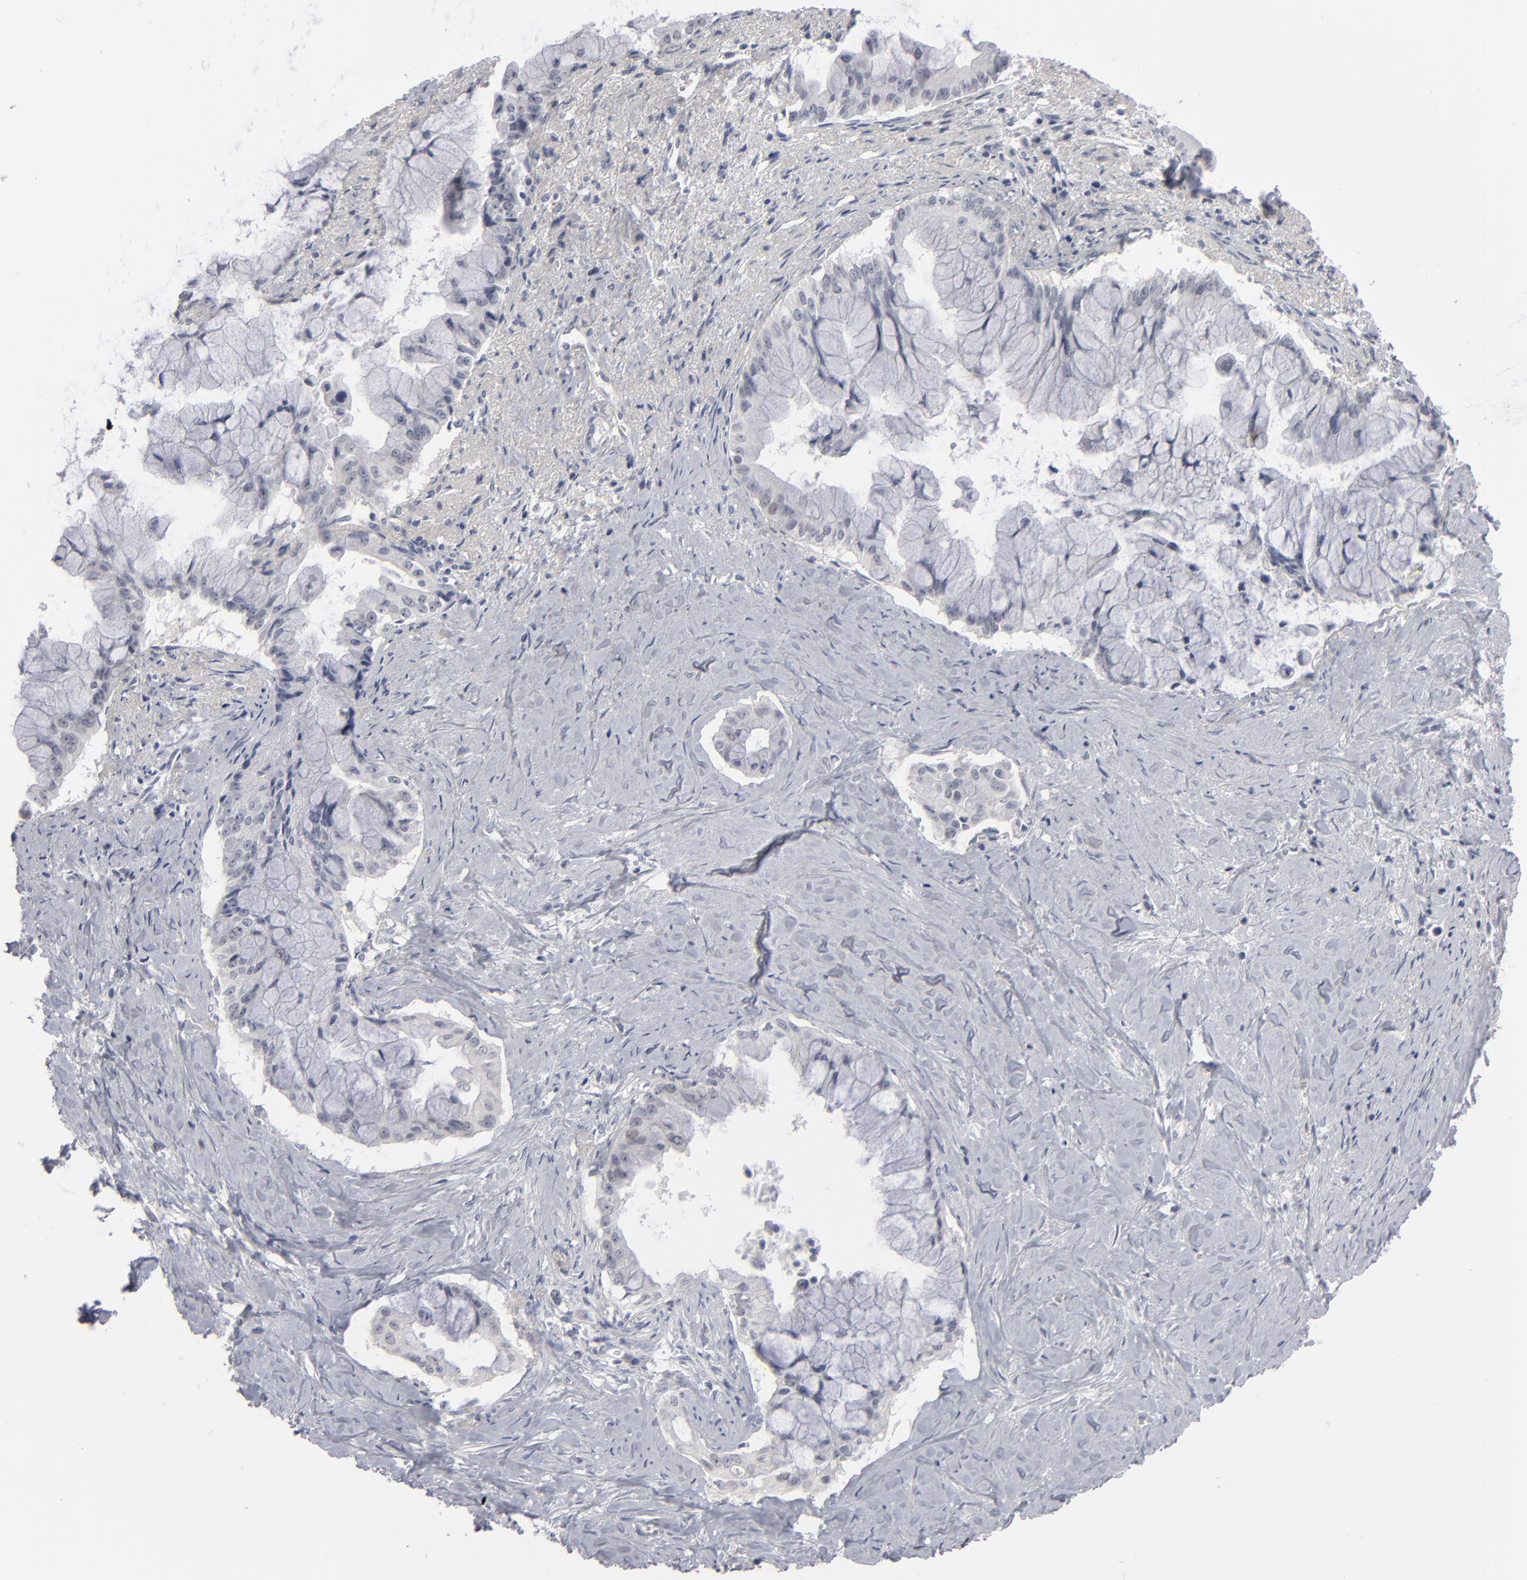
{"staining": {"intensity": "negative", "quantity": "none", "location": "none"}, "tissue": "pancreatic cancer", "cell_type": "Tumor cells", "image_type": "cancer", "snomed": [{"axis": "morphology", "description": "Adenocarcinoma, NOS"}, {"axis": "topography", "description": "Pancreas"}], "caption": "Tumor cells show no significant positivity in adenocarcinoma (pancreatic).", "gene": "KIAA1210", "patient": {"sex": "male", "age": 59}}